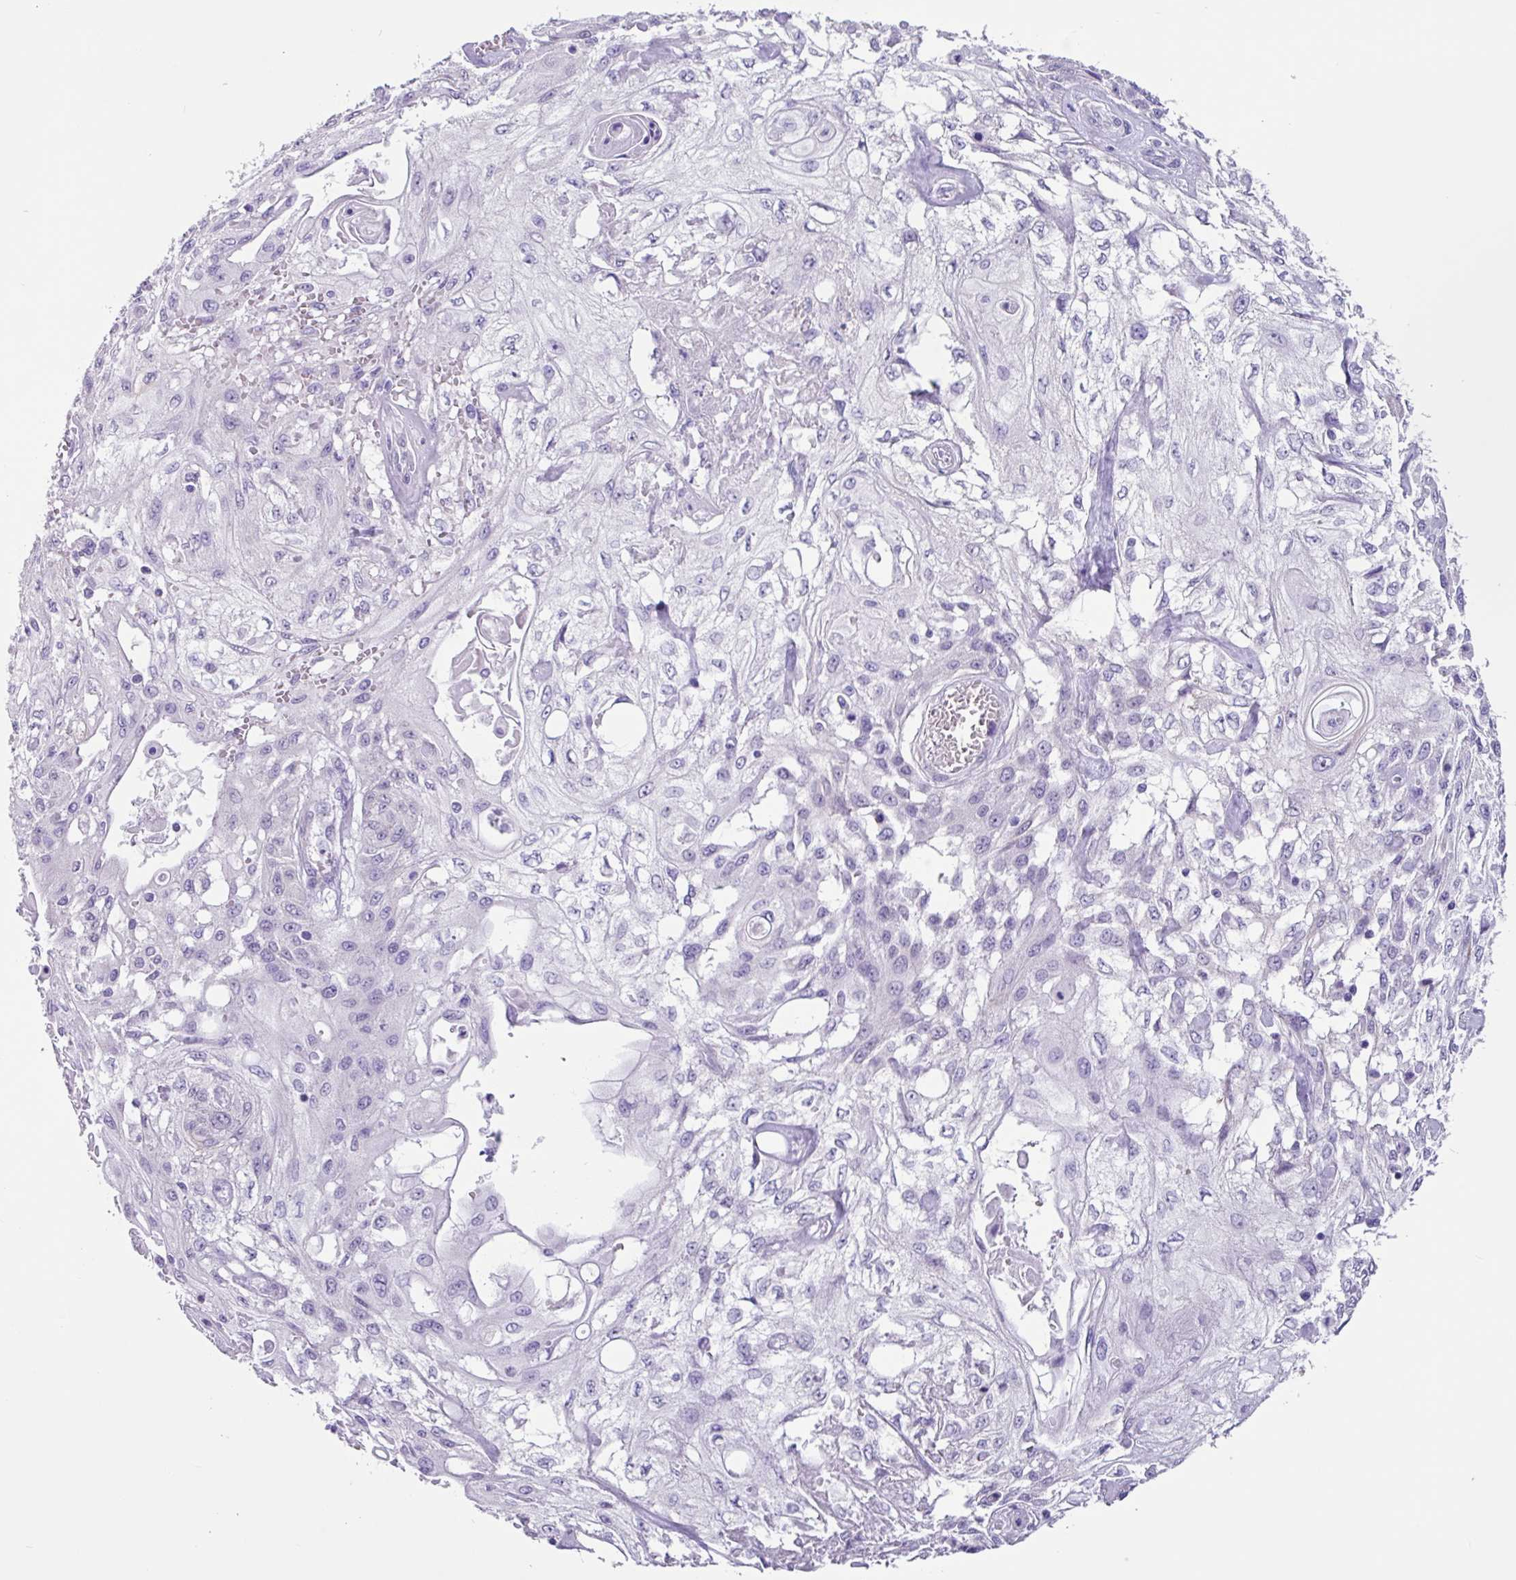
{"staining": {"intensity": "negative", "quantity": "none", "location": "none"}, "tissue": "skin cancer", "cell_type": "Tumor cells", "image_type": "cancer", "snomed": [{"axis": "morphology", "description": "Squamous cell carcinoma, NOS"}, {"axis": "morphology", "description": "Squamous cell carcinoma, metastatic, NOS"}, {"axis": "topography", "description": "Skin"}, {"axis": "topography", "description": "Lymph node"}], "caption": "Image shows no significant protein positivity in tumor cells of skin cancer. The staining is performed using DAB (3,3'-diaminobenzidine) brown chromogen with nuclei counter-stained in using hematoxylin.", "gene": "OTX1", "patient": {"sex": "male", "age": 75}}